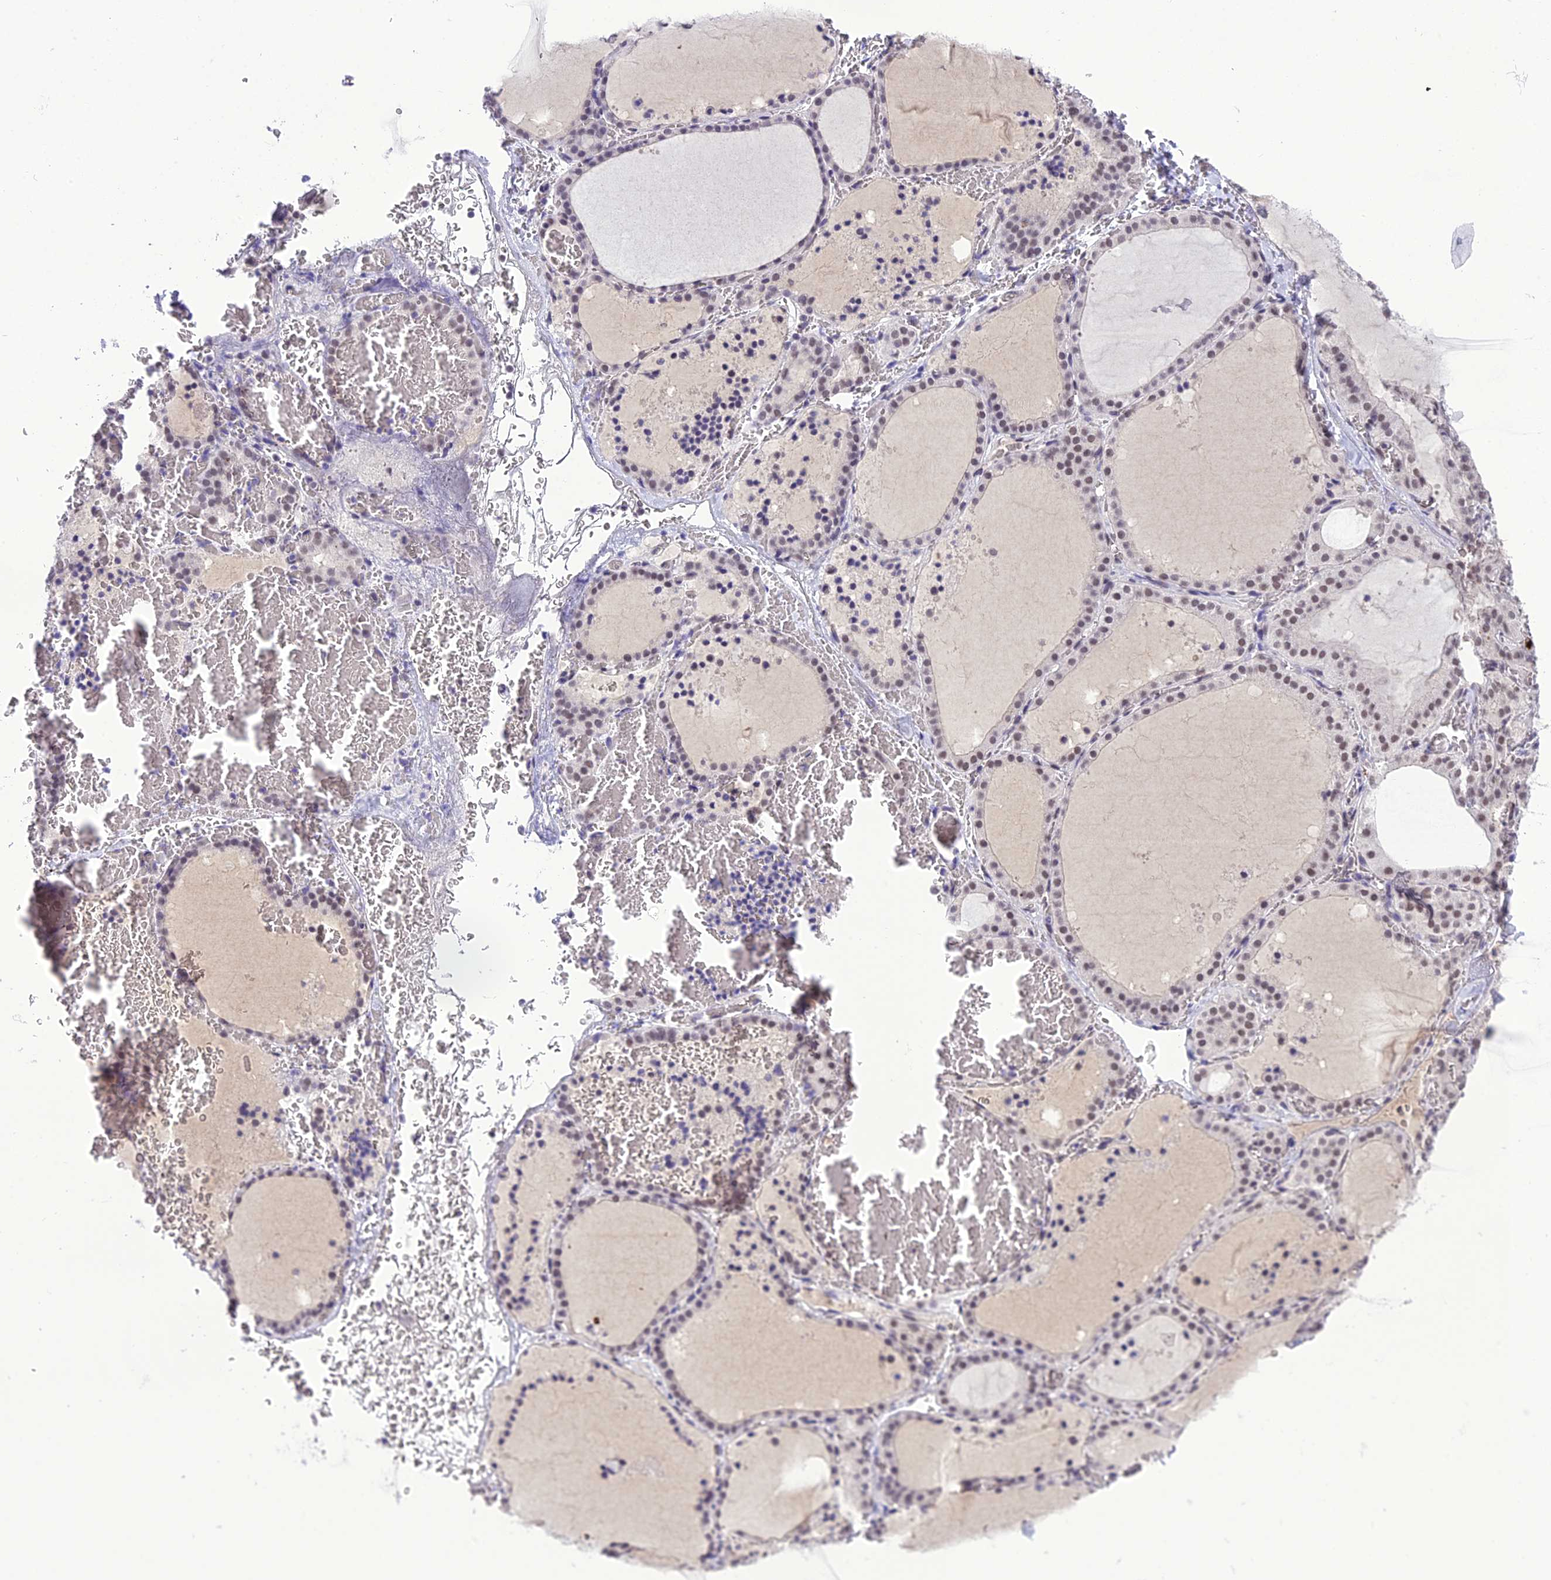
{"staining": {"intensity": "weak", "quantity": "<25%", "location": "nuclear"}, "tissue": "thyroid gland", "cell_type": "Glandular cells", "image_type": "normal", "snomed": [{"axis": "morphology", "description": "Normal tissue, NOS"}, {"axis": "topography", "description": "Thyroid gland"}], "caption": "Thyroid gland stained for a protein using immunohistochemistry shows no expression glandular cells.", "gene": "SH3RF3", "patient": {"sex": "female", "age": 39}}